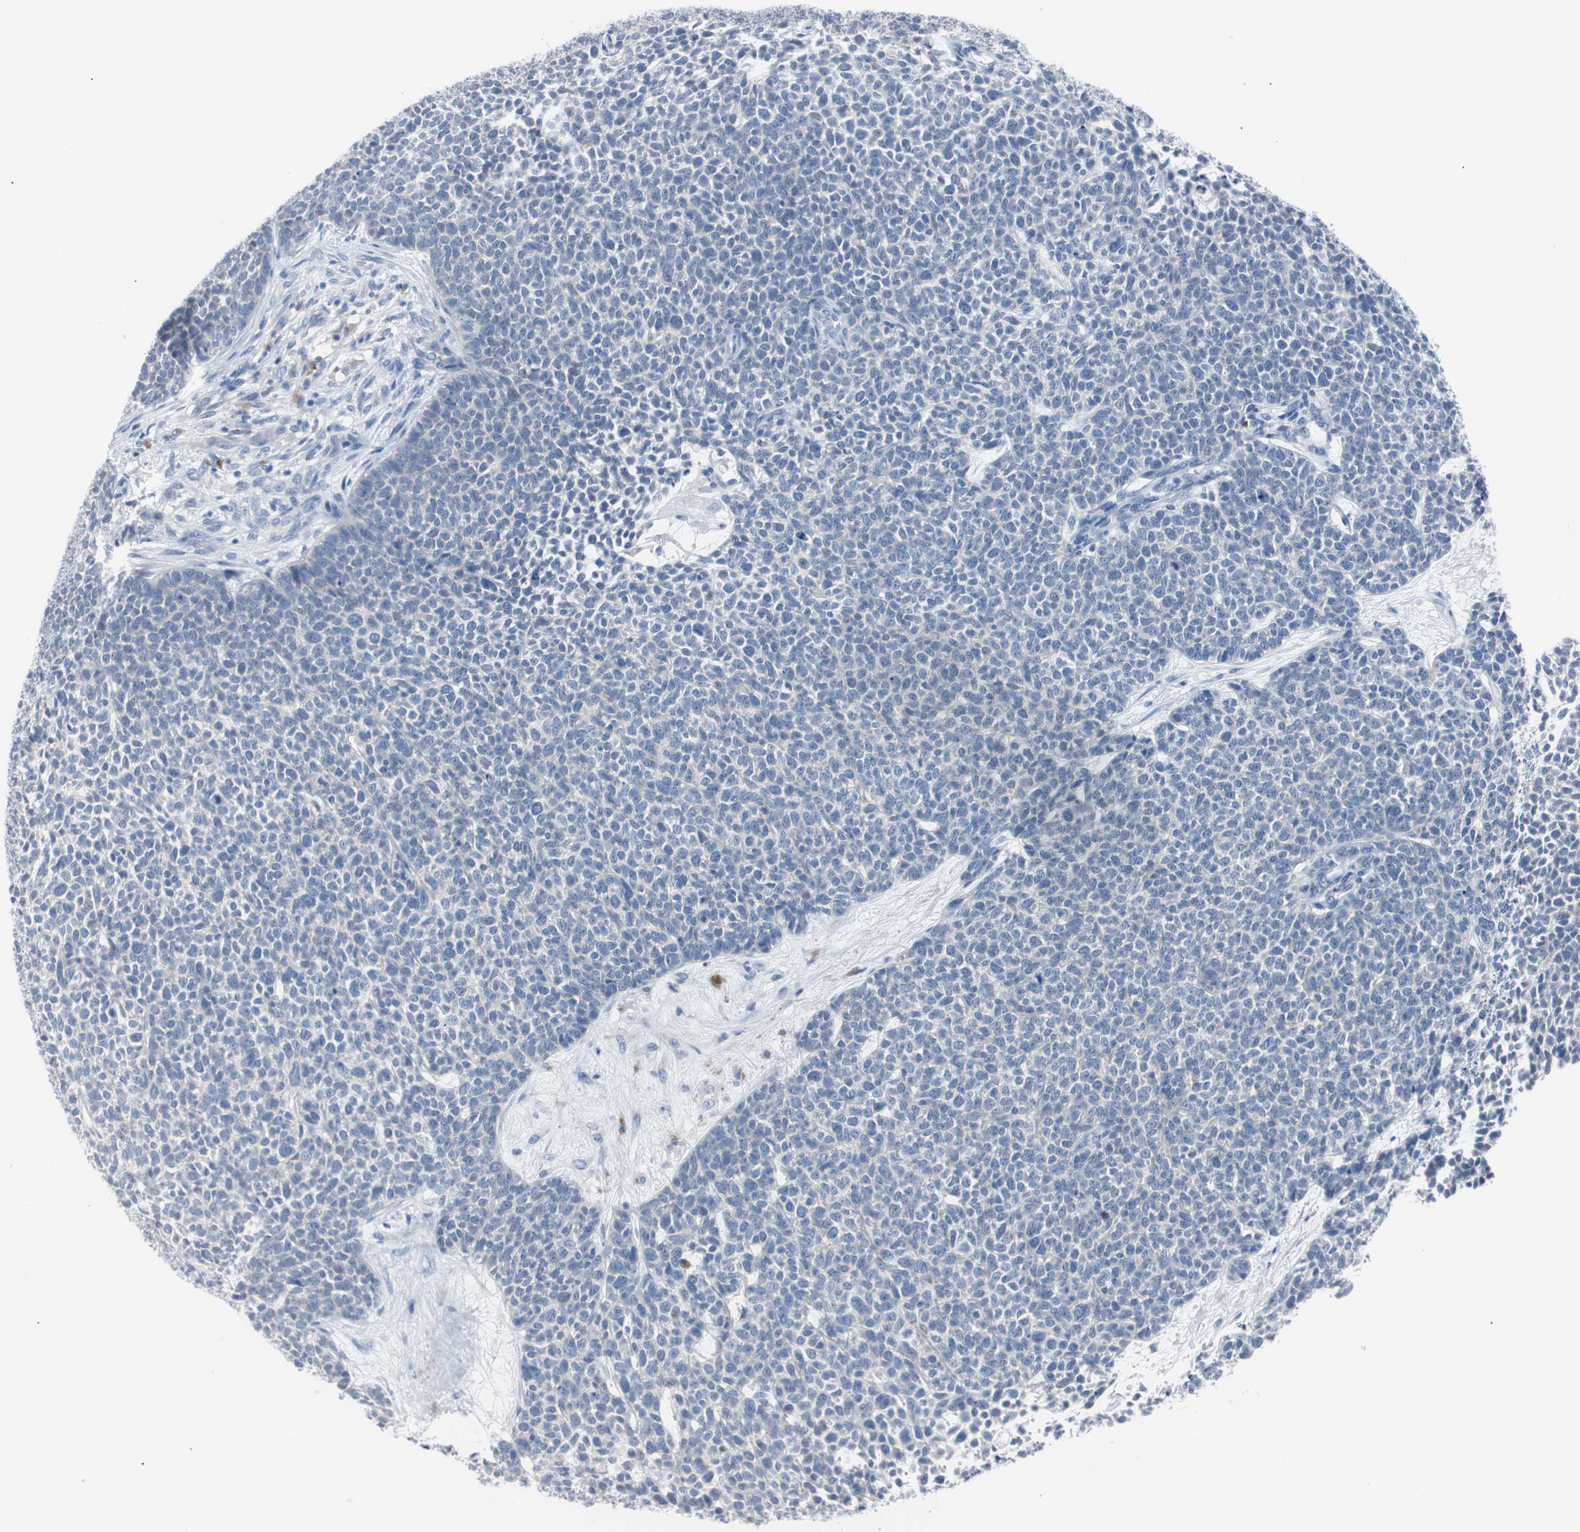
{"staining": {"intensity": "negative", "quantity": "none", "location": "none"}, "tissue": "skin cancer", "cell_type": "Tumor cells", "image_type": "cancer", "snomed": [{"axis": "morphology", "description": "Basal cell carcinoma"}, {"axis": "topography", "description": "Skin"}], "caption": "Skin basal cell carcinoma was stained to show a protein in brown. There is no significant staining in tumor cells.", "gene": "RASA1", "patient": {"sex": "female", "age": 84}}